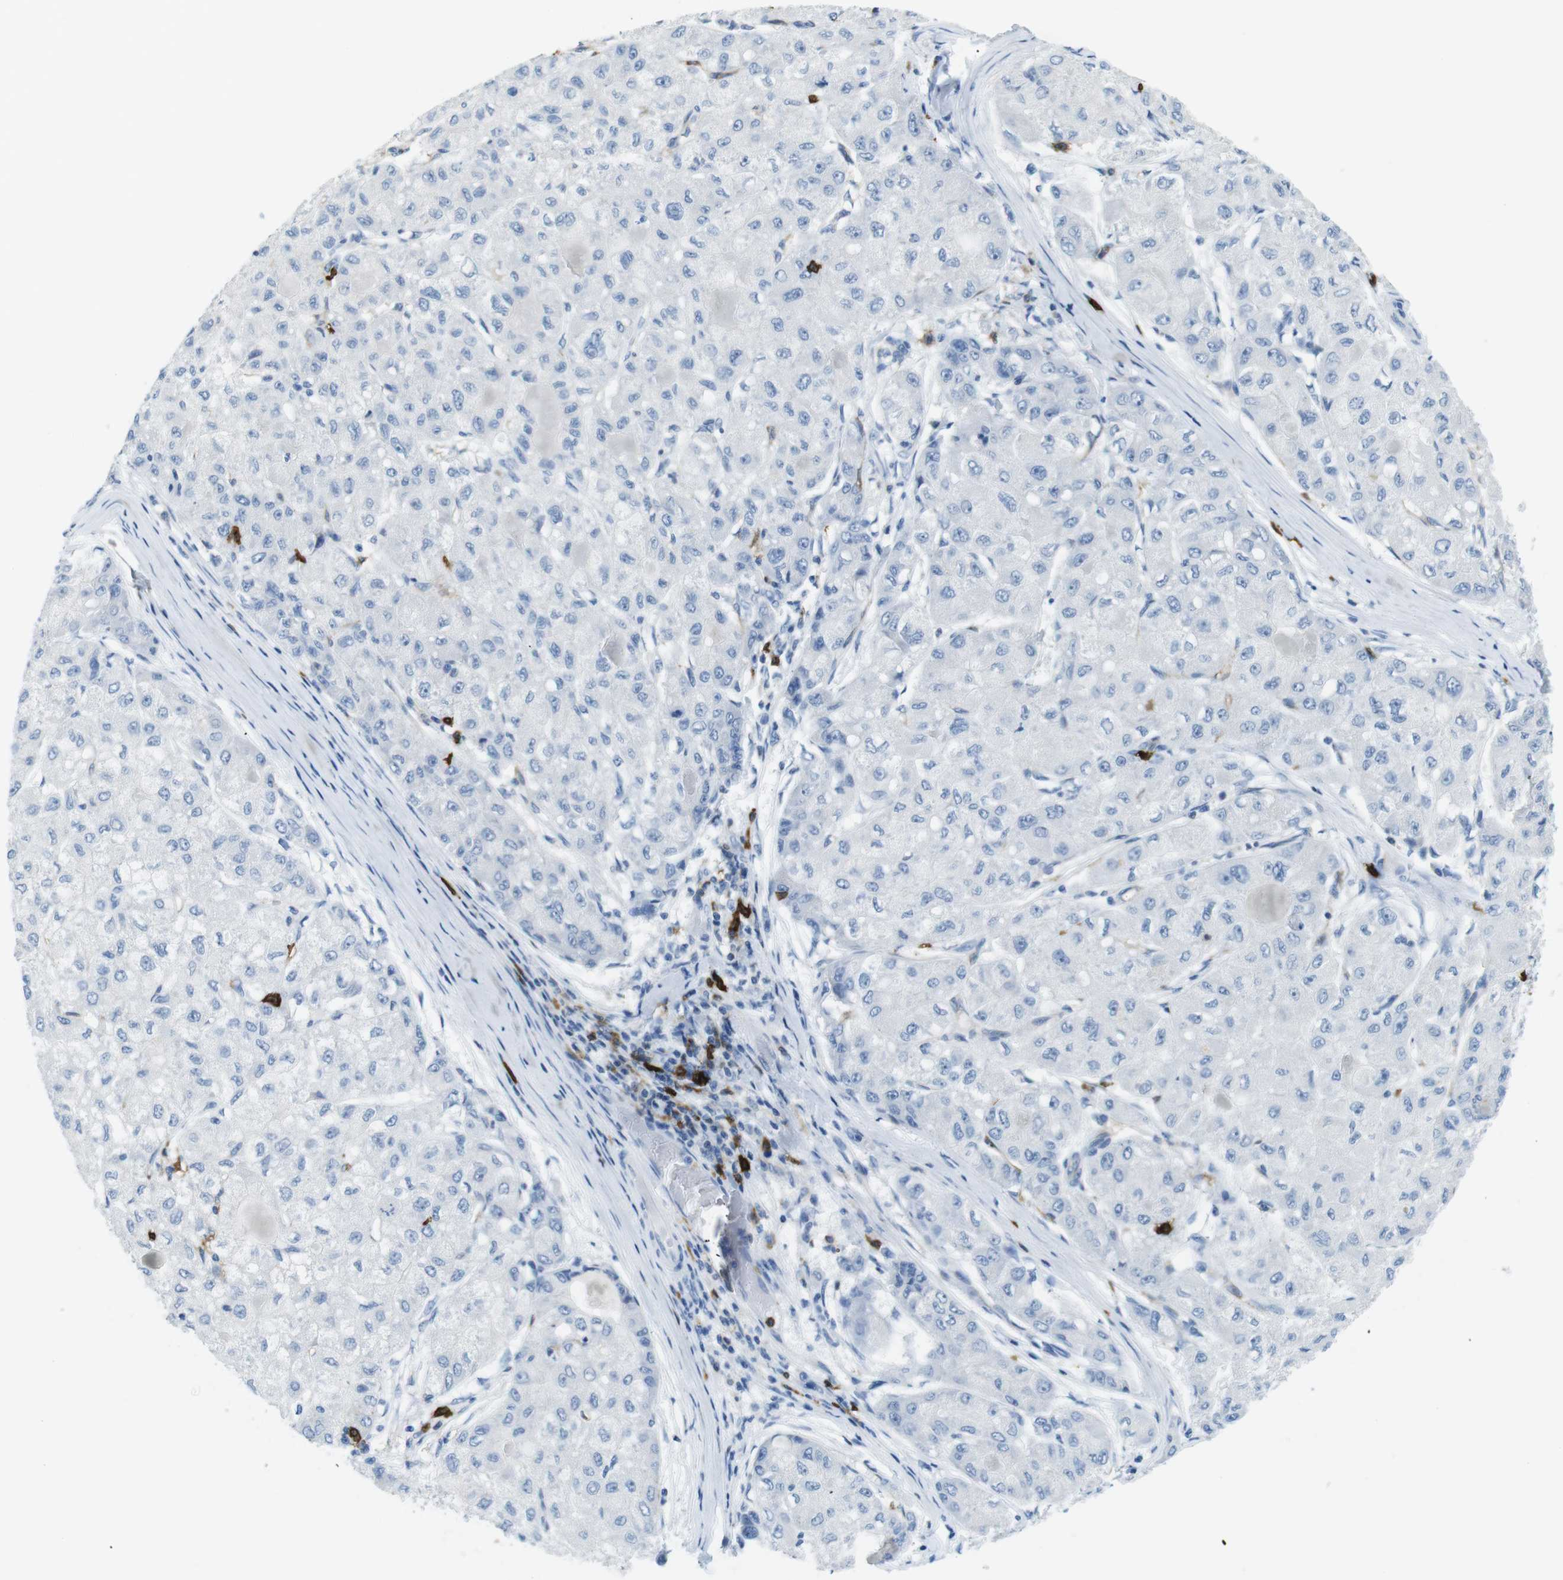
{"staining": {"intensity": "negative", "quantity": "none", "location": "none"}, "tissue": "liver cancer", "cell_type": "Tumor cells", "image_type": "cancer", "snomed": [{"axis": "morphology", "description": "Carcinoma, Hepatocellular, NOS"}, {"axis": "topography", "description": "Liver"}], "caption": "There is no significant staining in tumor cells of liver cancer.", "gene": "TNFRSF4", "patient": {"sex": "male", "age": 80}}